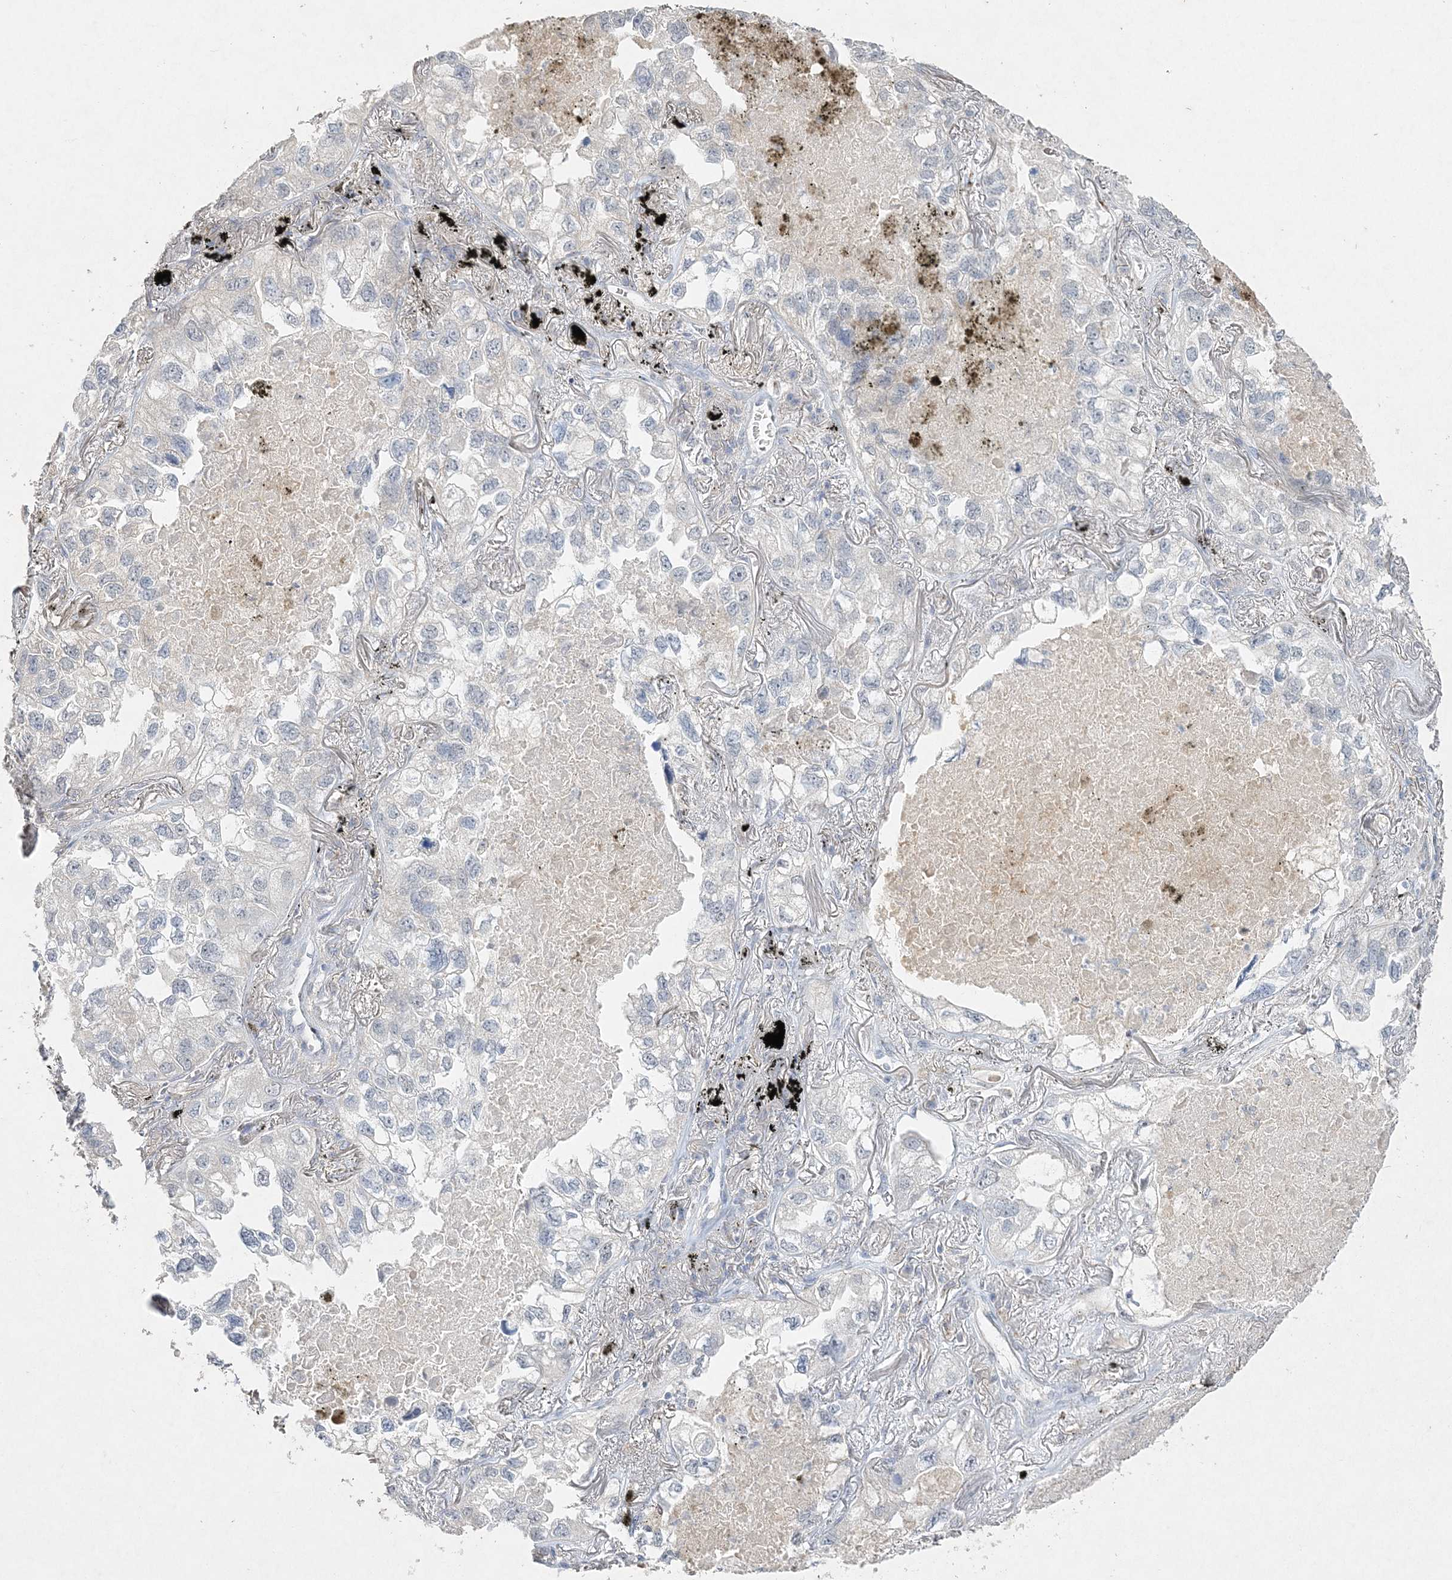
{"staining": {"intensity": "negative", "quantity": "none", "location": "none"}, "tissue": "lung cancer", "cell_type": "Tumor cells", "image_type": "cancer", "snomed": [{"axis": "morphology", "description": "Adenocarcinoma, NOS"}, {"axis": "topography", "description": "Lung"}], "caption": "Lung adenocarcinoma was stained to show a protein in brown. There is no significant positivity in tumor cells. (Immunohistochemistry (ihc), brightfield microscopy, high magnification).", "gene": "MAT2B", "patient": {"sex": "male", "age": 65}}